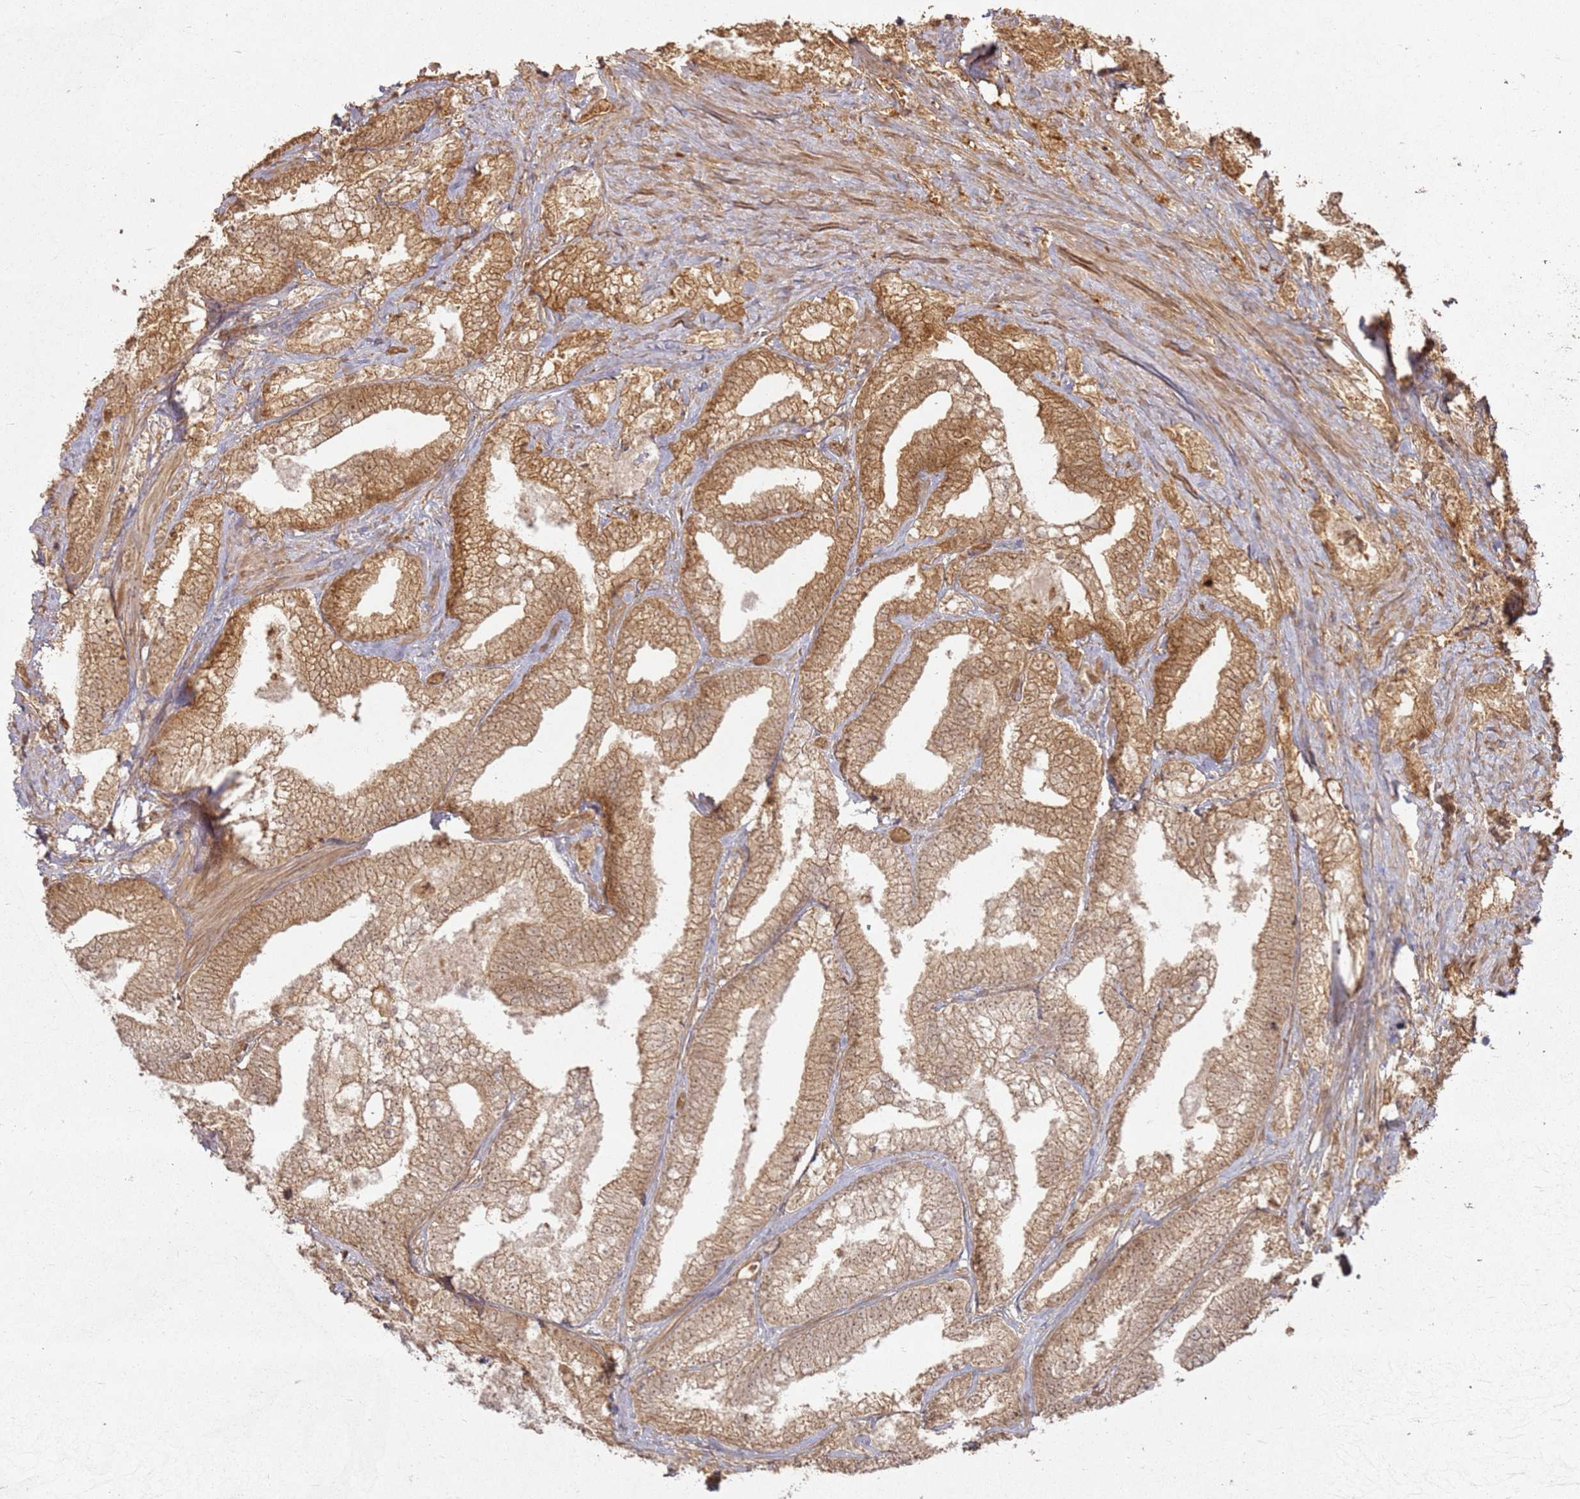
{"staining": {"intensity": "moderate", "quantity": ">75%", "location": "cytoplasmic/membranous"}, "tissue": "prostate cancer", "cell_type": "Tumor cells", "image_type": "cancer", "snomed": [{"axis": "morphology", "description": "Adenocarcinoma, High grade"}, {"axis": "topography", "description": "Prostate and seminal vesicle, NOS"}], "caption": "IHC micrograph of prostate cancer (high-grade adenocarcinoma) stained for a protein (brown), which demonstrates medium levels of moderate cytoplasmic/membranous positivity in about >75% of tumor cells.", "gene": "ZNF776", "patient": {"sex": "male", "age": 67}}